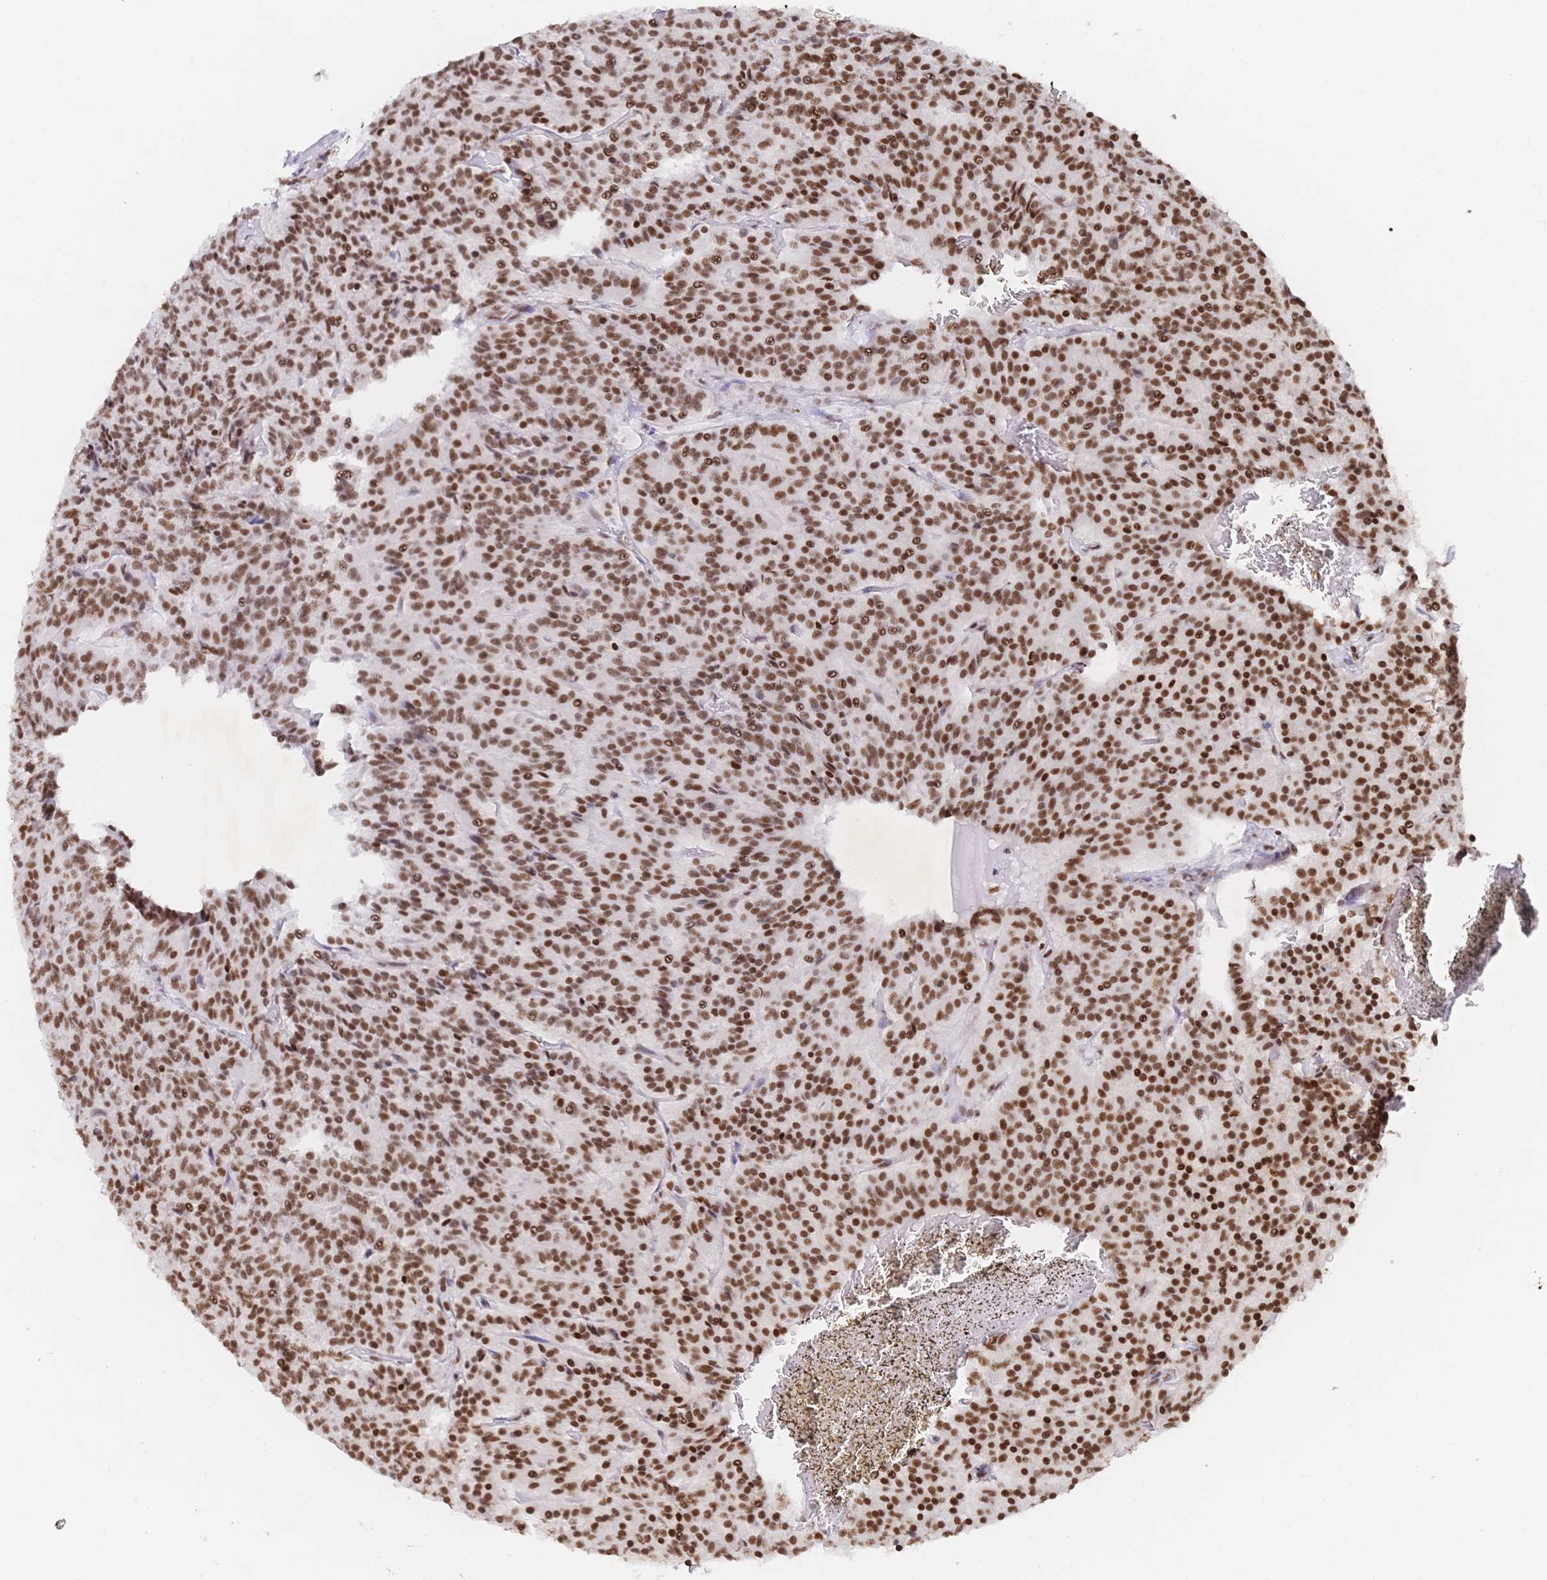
{"staining": {"intensity": "strong", "quantity": ">75%", "location": "nuclear"}, "tissue": "carcinoid", "cell_type": "Tumor cells", "image_type": "cancer", "snomed": [{"axis": "morphology", "description": "Carcinoid, malignant, NOS"}, {"axis": "topography", "description": "Lung"}], "caption": "Human carcinoid (malignant) stained with a protein marker displays strong staining in tumor cells.", "gene": "SRSF1", "patient": {"sex": "male", "age": 70}}